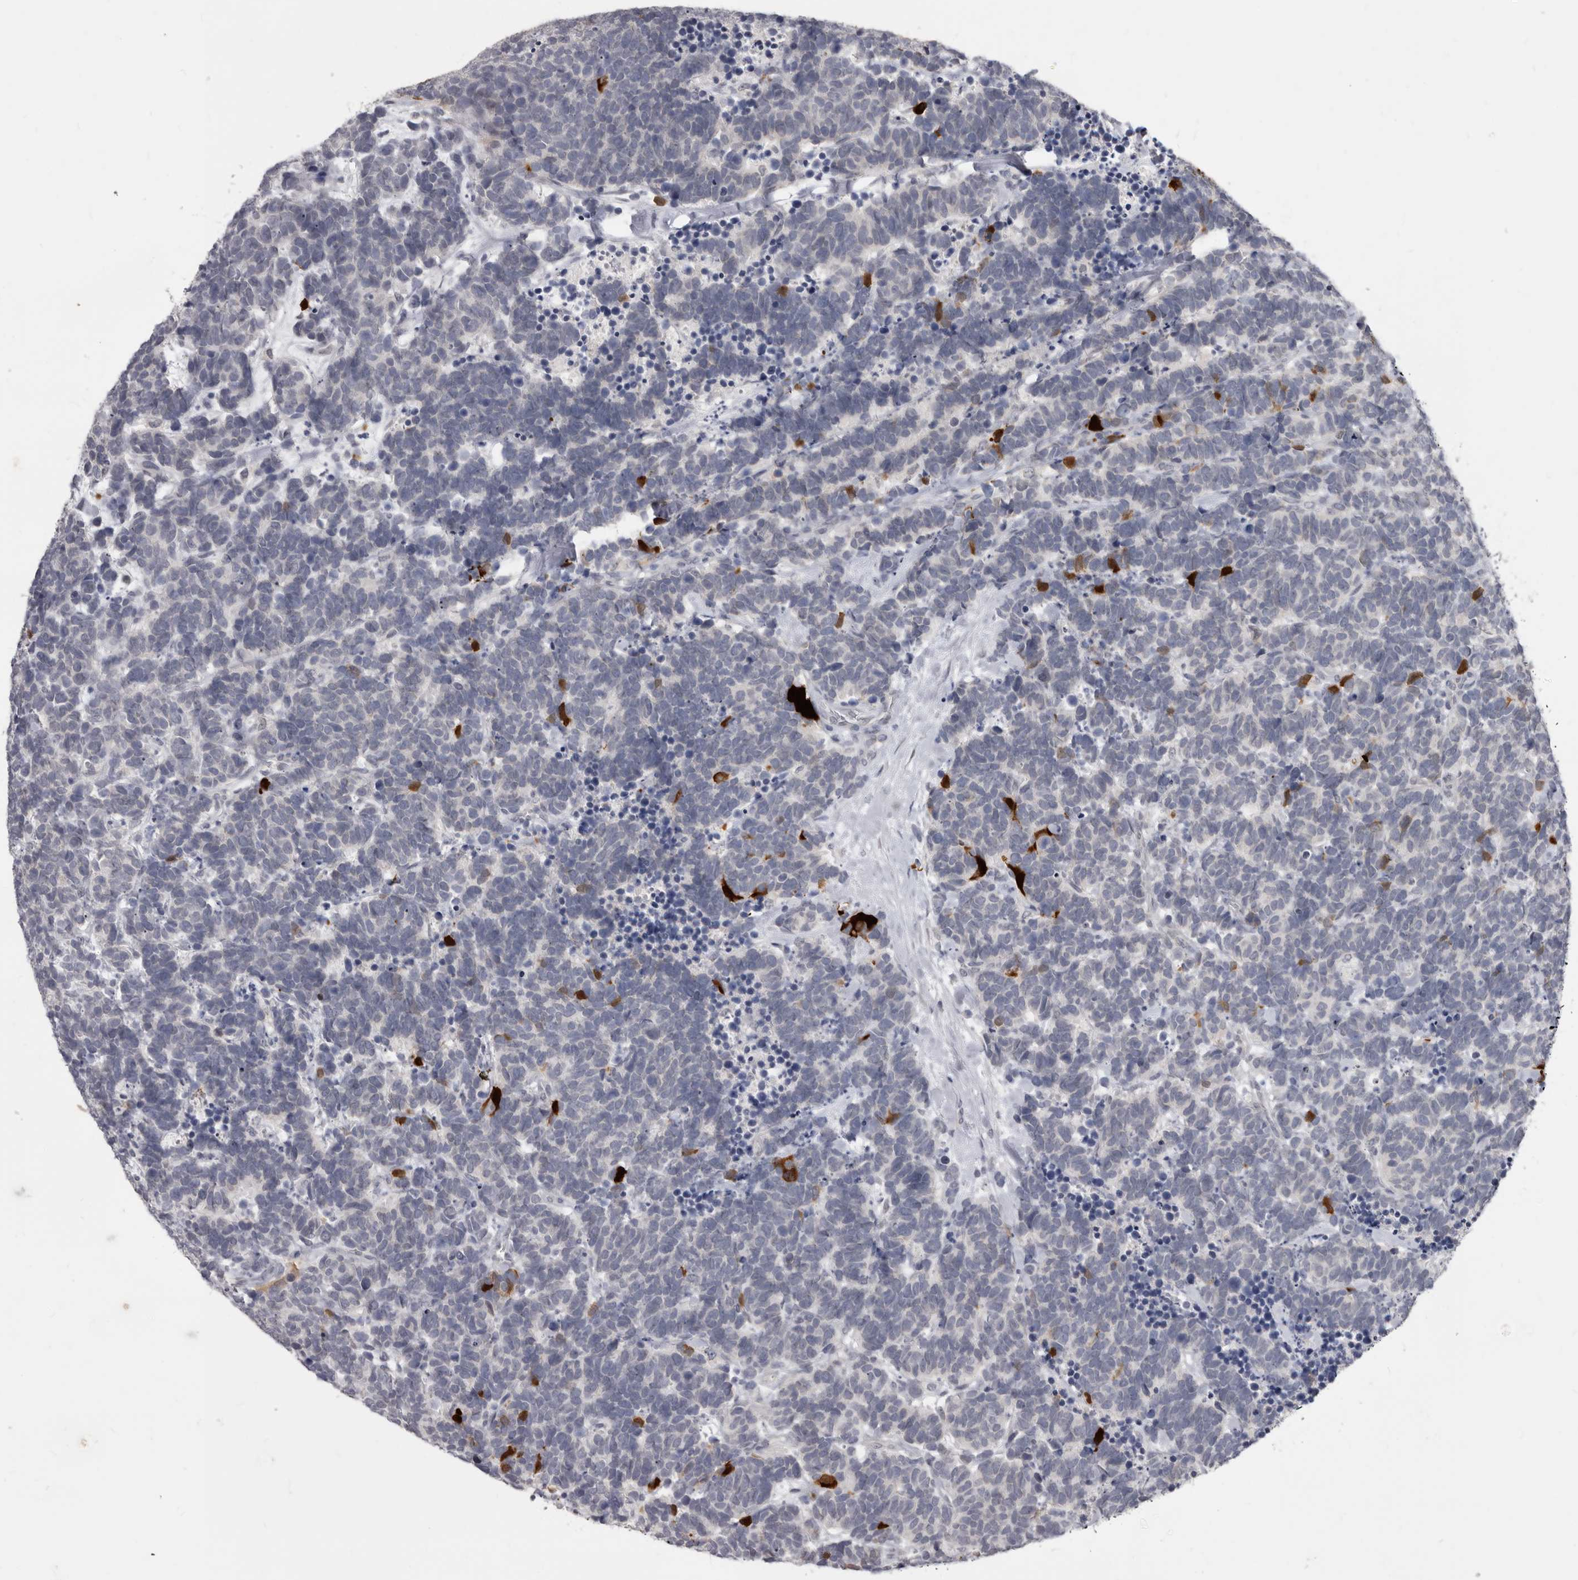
{"staining": {"intensity": "negative", "quantity": "none", "location": "none"}, "tissue": "carcinoid", "cell_type": "Tumor cells", "image_type": "cancer", "snomed": [{"axis": "morphology", "description": "Carcinoma, NOS"}, {"axis": "morphology", "description": "Carcinoid, malignant, NOS"}, {"axis": "topography", "description": "Urinary bladder"}], "caption": "An image of carcinoma stained for a protein reveals no brown staining in tumor cells.", "gene": "SULT1E1", "patient": {"sex": "male", "age": 57}}